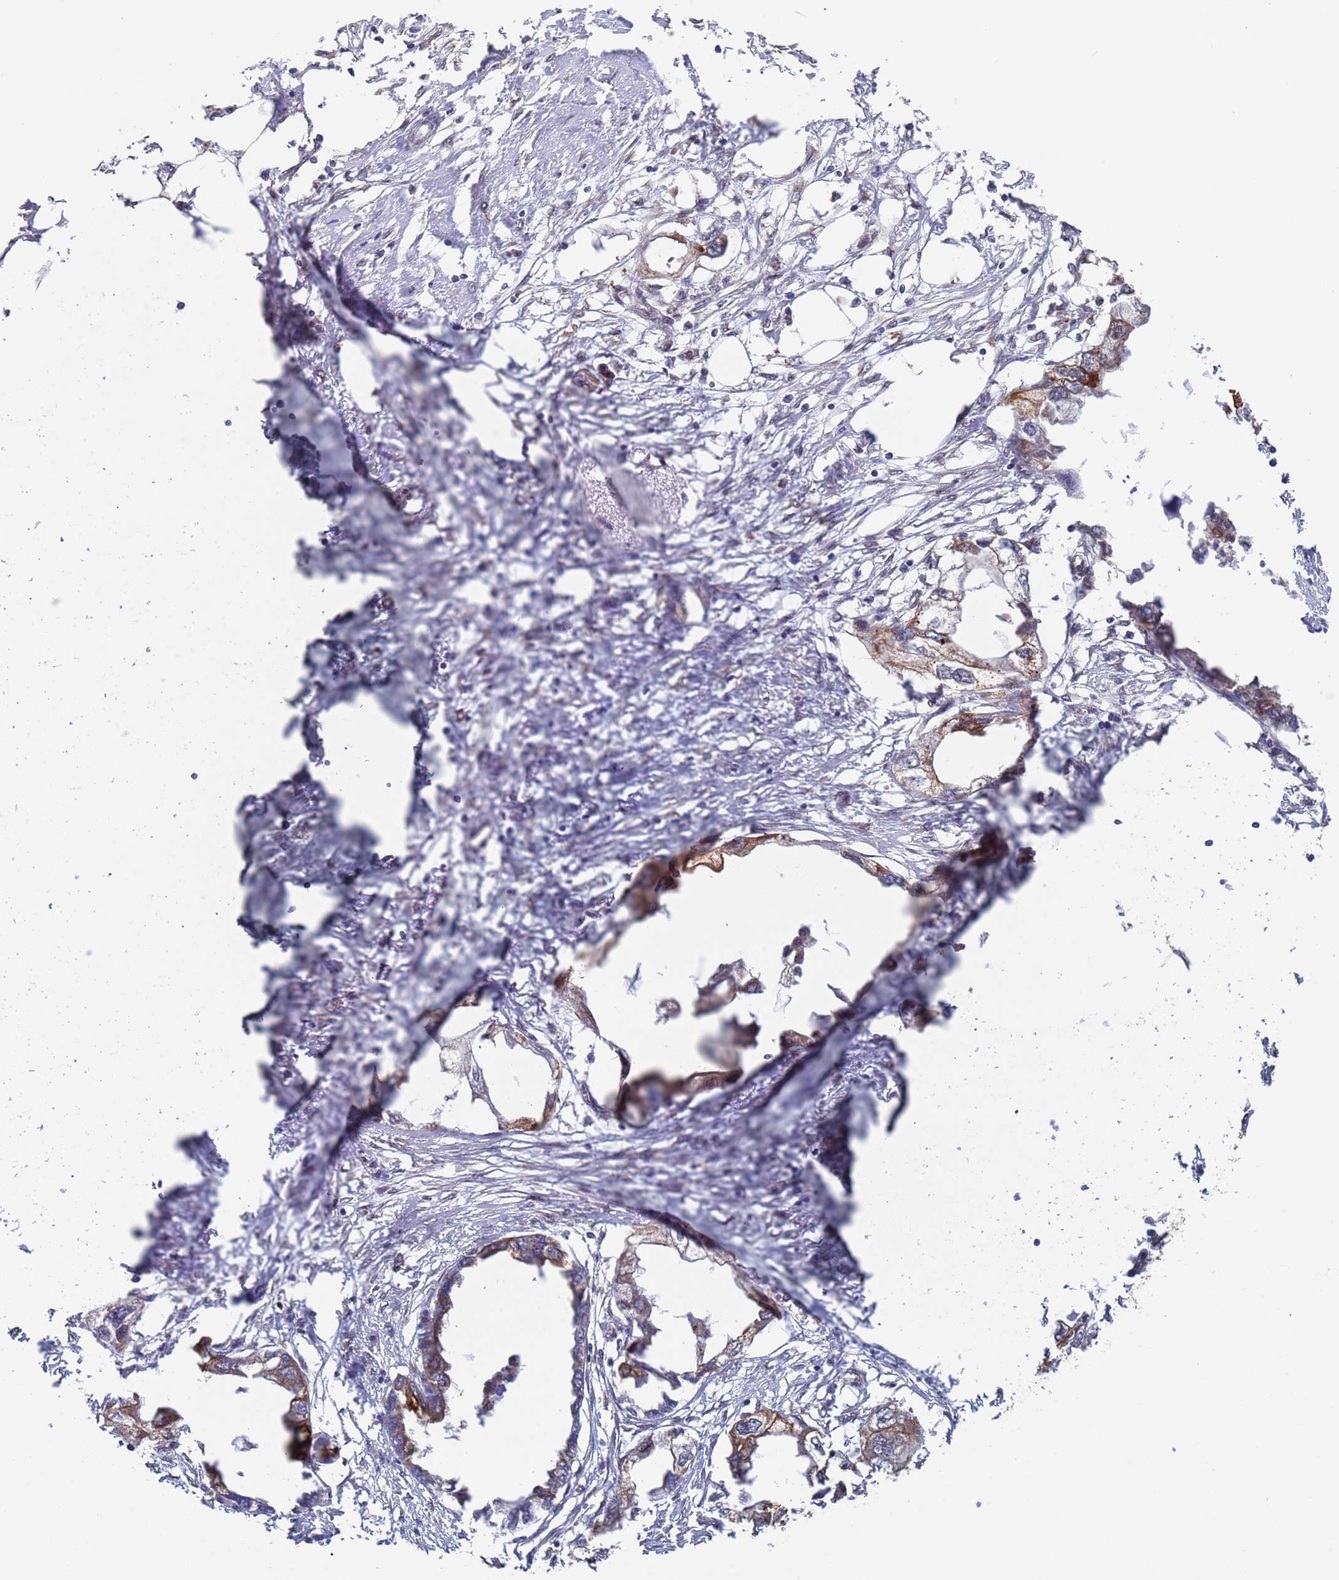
{"staining": {"intensity": "moderate", "quantity": ">75%", "location": "cytoplasmic/membranous"}, "tissue": "endometrial cancer", "cell_type": "Tumor cells", "image_type": "cancer", "snomed": [{"axis": "morphology", "description": "Adenocarcinoma, NOS"}, {"axis": "morphology", "description": "Adenocarcinoma, metastatic, NOS"}, {"axis": "topography", "description": "Adipose tissue"}, {"axis": "topography", "description": "Endometrium"}], "caption": "Tumor cells display medium levels of moderate cytoplasmic/membranous staining in about >75% of cells in endometrial cancer (adenocarcinoma).", "gene": "FUBP3", "patient": {"sex": "female", "age": 67}}